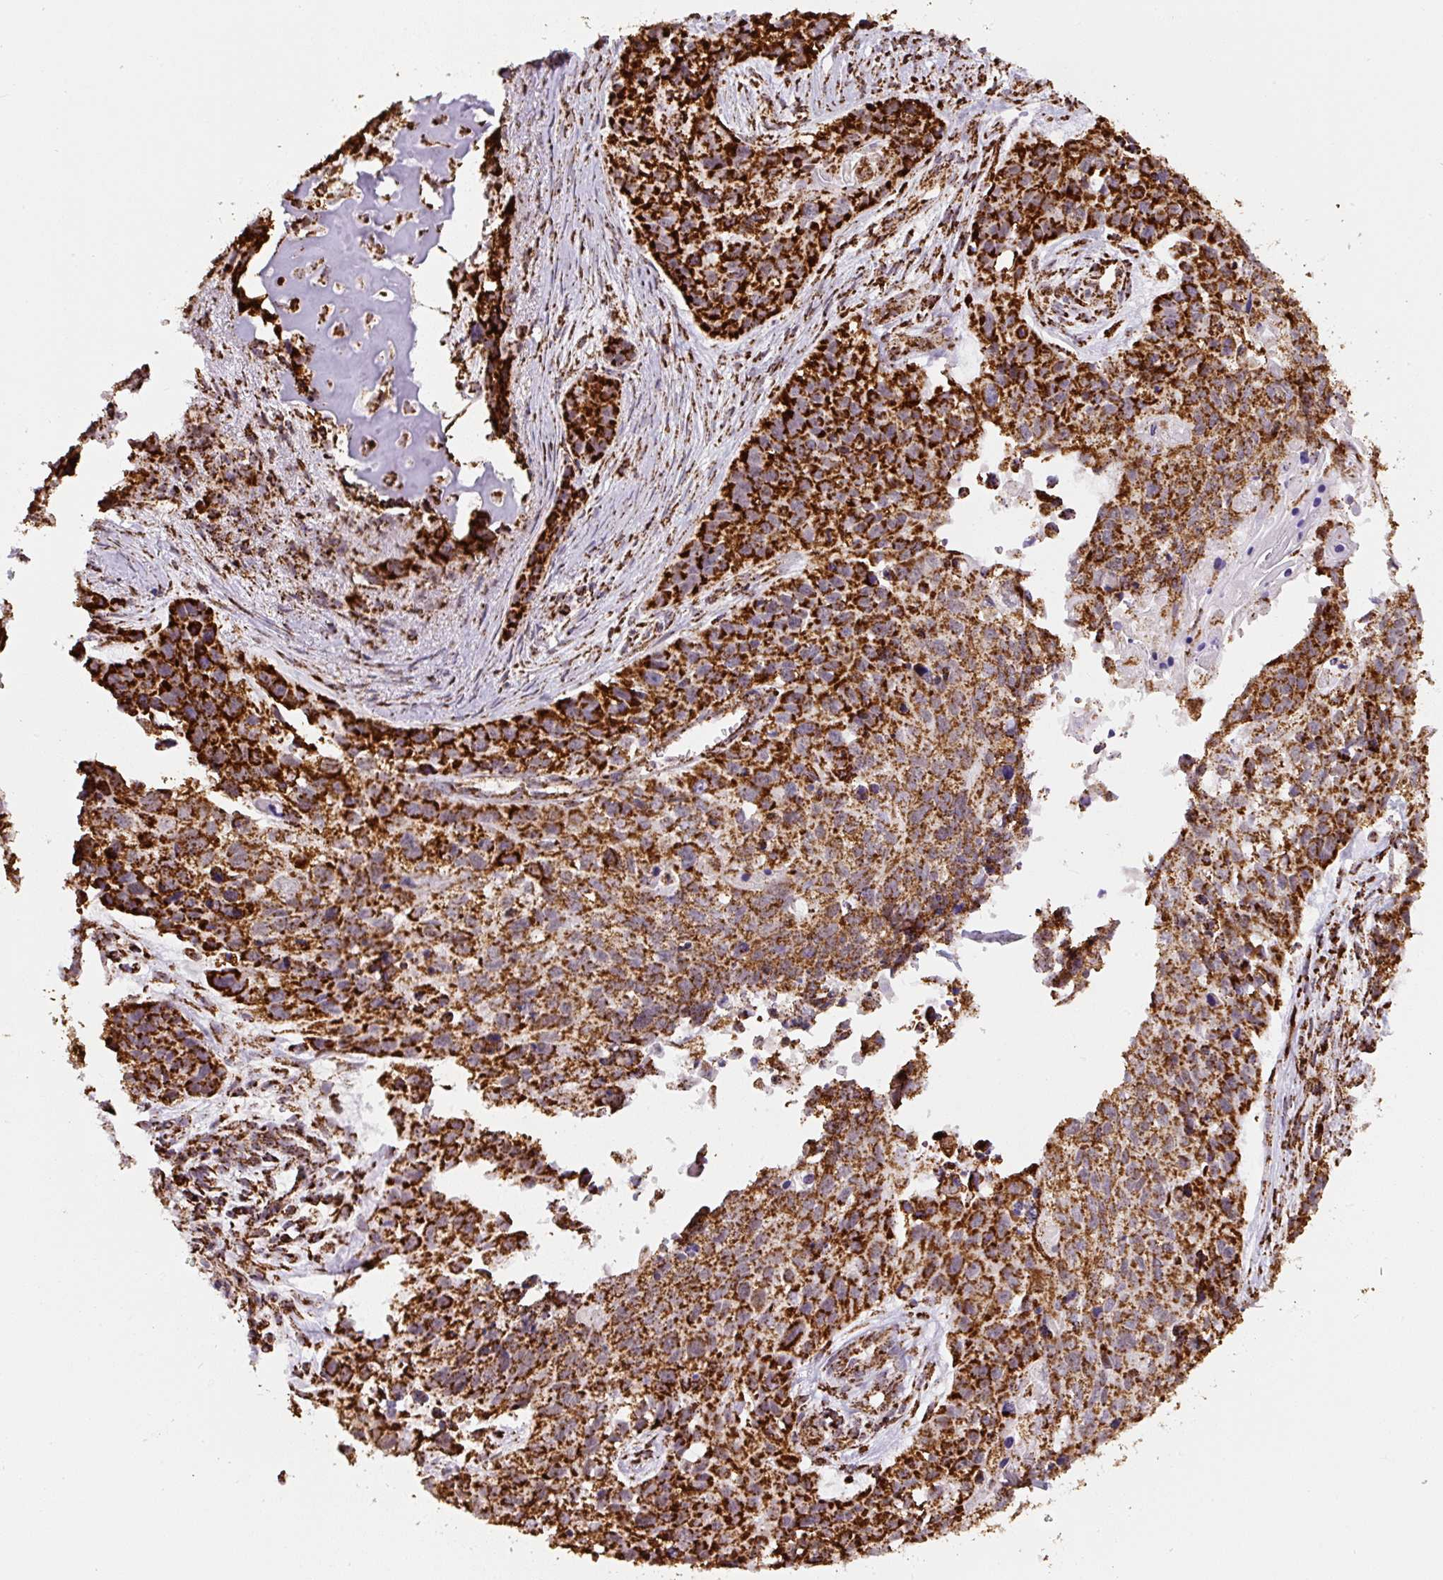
{"staining": {"intensity": "strong", "quantity": ">75%", "location": "cytoplasmic/membranous"}, "tissue": "lung cancer", "cell_type": "Tumor cells", "image_type": "cancer", "snomed": [{"axis": "morphology", "description": "Squamous cell carcinoma, NOS"}, {"axis": "topography", "description": "Lung"}], "caption": "Immunohistochemistry (IHC) image of squamous cell carcinoma (lung) stained for a protein (brown), which shows high levels of strong cytoplasmic/membranous staining in approximately >75% of tumor cells.", "gene": "ATP5F1A", "patient": {"sex": "male", "age": 74}}